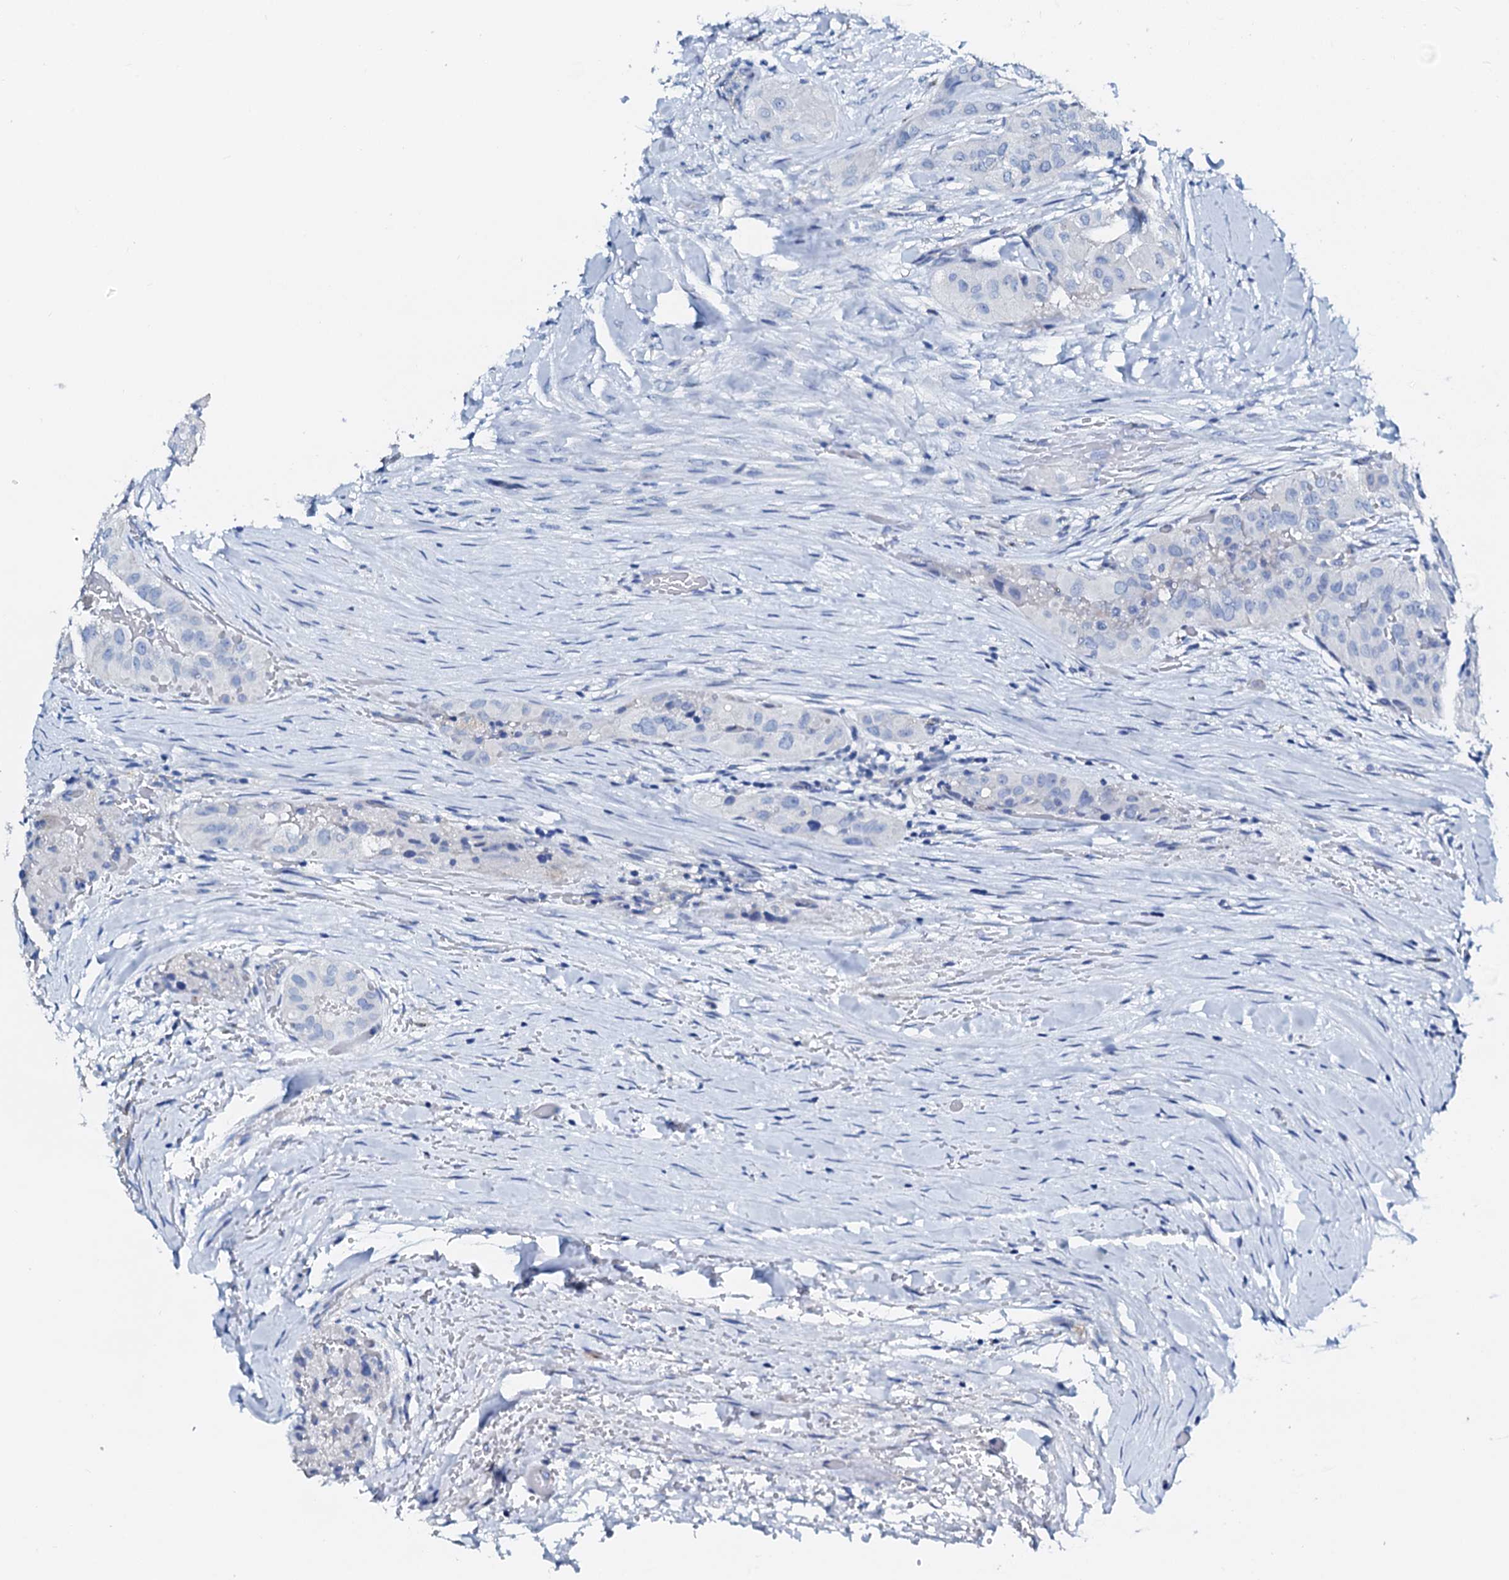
{"staining": {"intensity": "negative", "quantity": "none", "location": "none"}, "tissue": "thyroid cancer", "cell_type": "Tumor cells", "image_type": "cancer", "snomed": [{"axis": "morphology", "description": "Papillary adenocarcinoma, NOS"}, {"axis": "topography", "description": "Thyroid gland"}], "caption": "Immunohistochemical staining of human papillary adenocarcinoma (thyroid) exhibits no significant positivity in tumor cells.", "gene": "AMER2", "patient": {"sex": "female", "age": 59}}